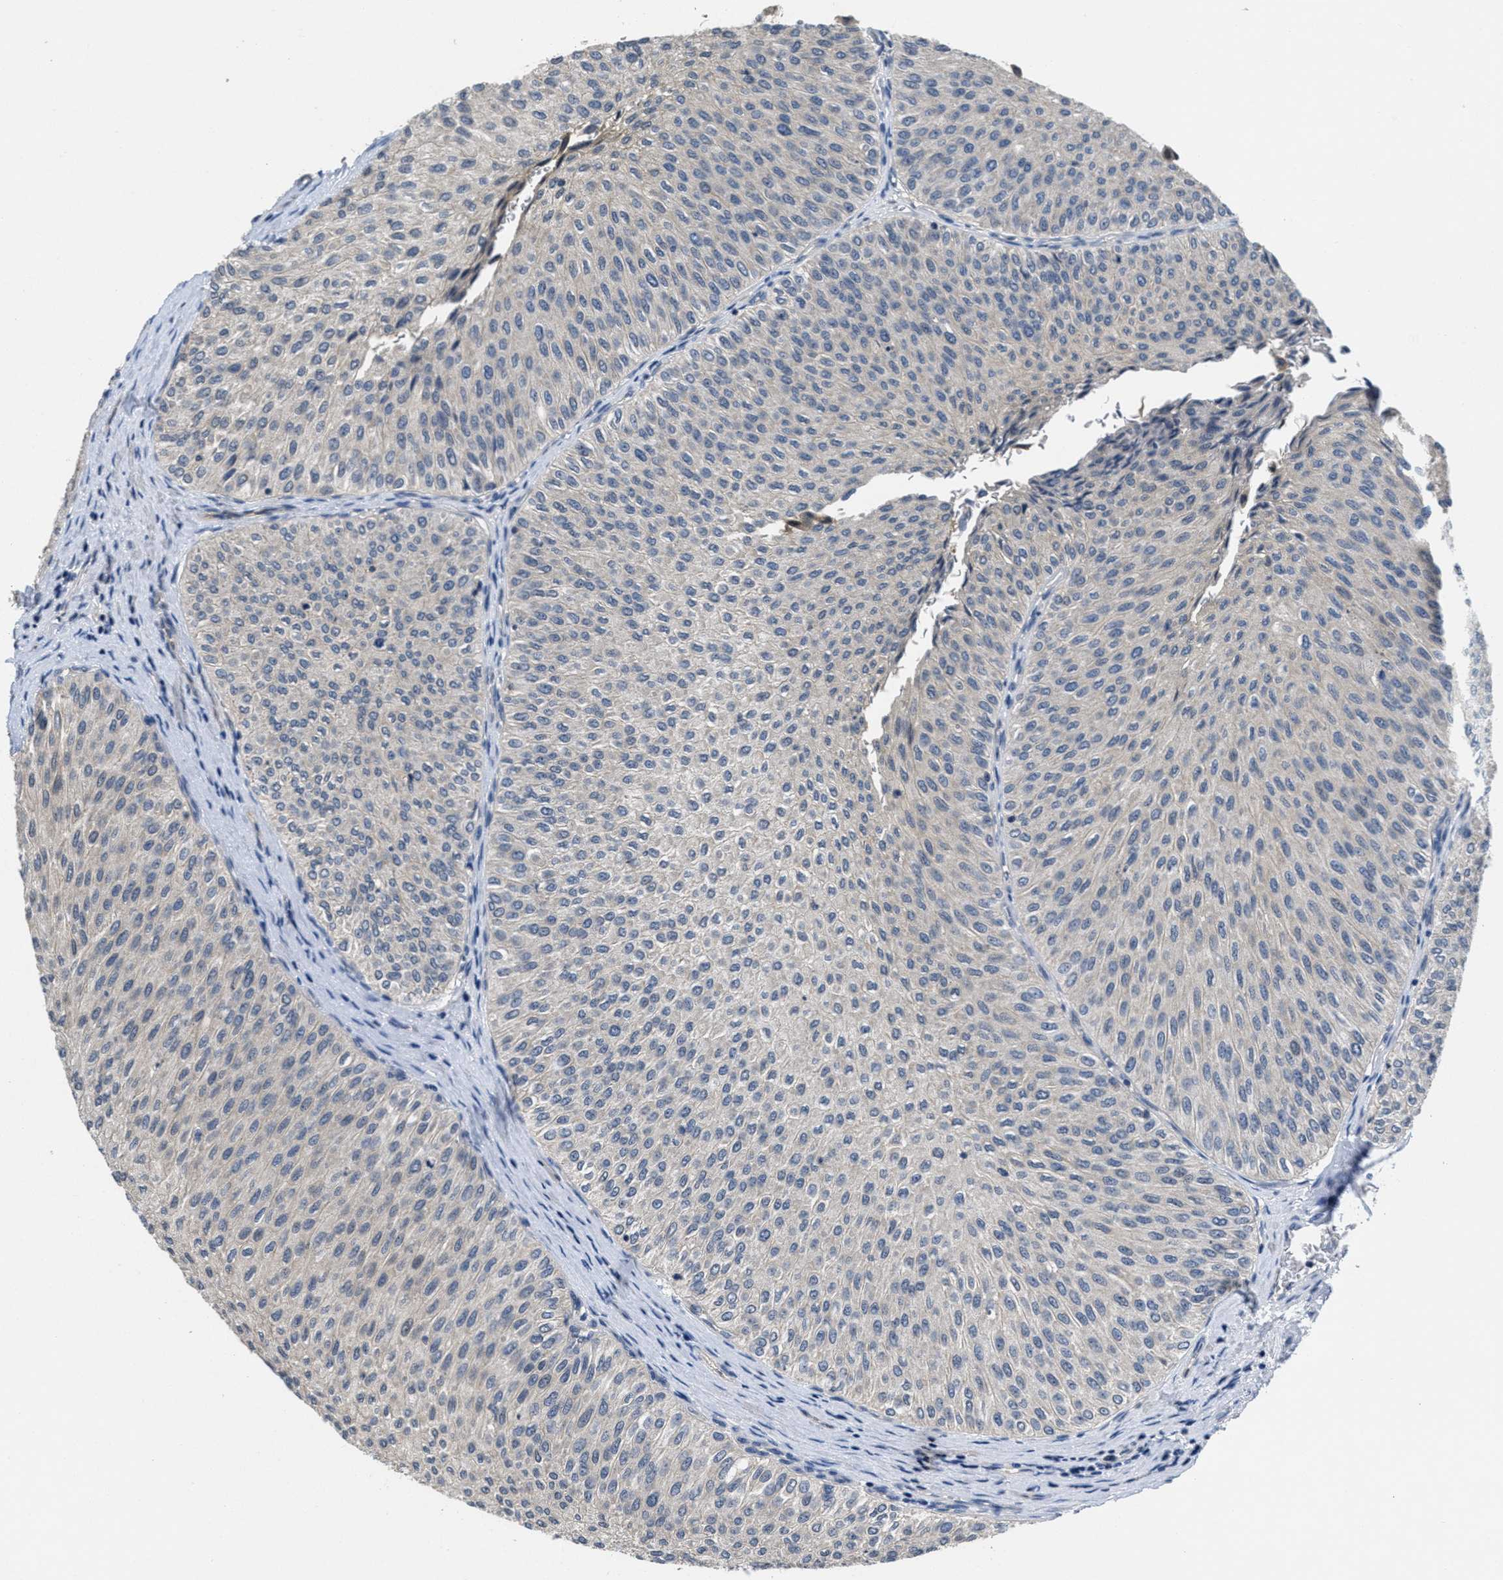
{"staining": {"intensity": "negative", "quantity": "none", "location": "none"}, "tissue": "urothelial cancer", "cell_type": "Tumor cells", "image_type": "cancer", "snomed": [{"axis": "morphology", "description": "Urothelial carcinoma, Low grade"}, {"axis": "topography", "description": "Urinary bladder"}], "caption": "DAB (3,3'-diaminobenzidine) immunohistochemical staining of urothelial cancer reveals no significant staining in tumor cells.", "gene": "ANGPT1", "patient": {"sex": "male", "age": 78}}